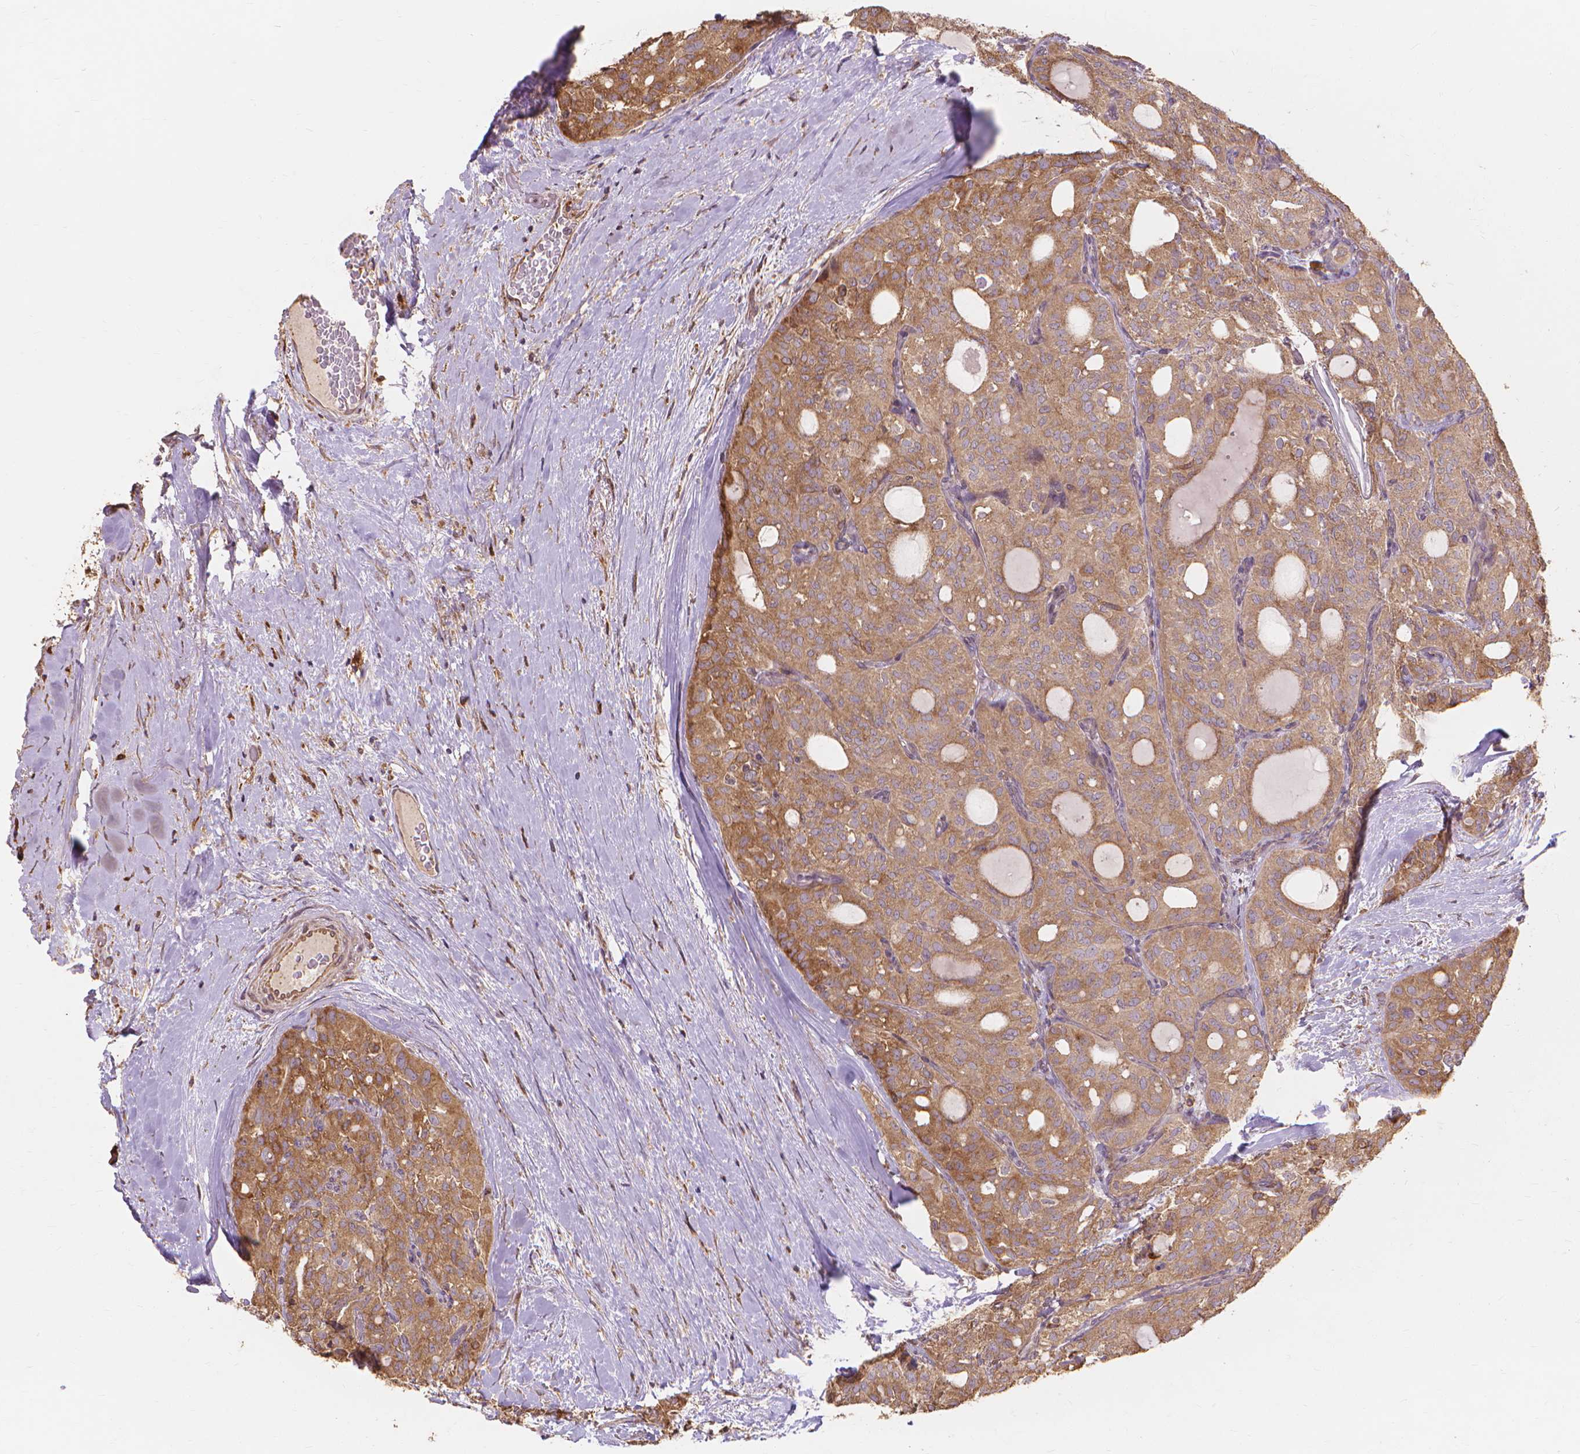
{"staining": {"intensity": "moderate", "quantity": ">75%", "location": "cytoplasmic/membranous"}, "tissue": "thyroid cancer", "cell_type": "Tumor cells", "image_type": "cancer", "snomed": [{"axis": "morphology", "description": "Follicular adenoma carcinoma, NOS"}, {"axis": "topography", "description": "Thyroid gland"}], "caption": "Protein staining by immunohistochemistry demonstrates moderate cytoplasmic/membranous staining in about >75% of tumor cells in thyroid follicular adenoma carcinoma.", "gene": "TAB2", "patient": {"sex": "male", "age": 75}}